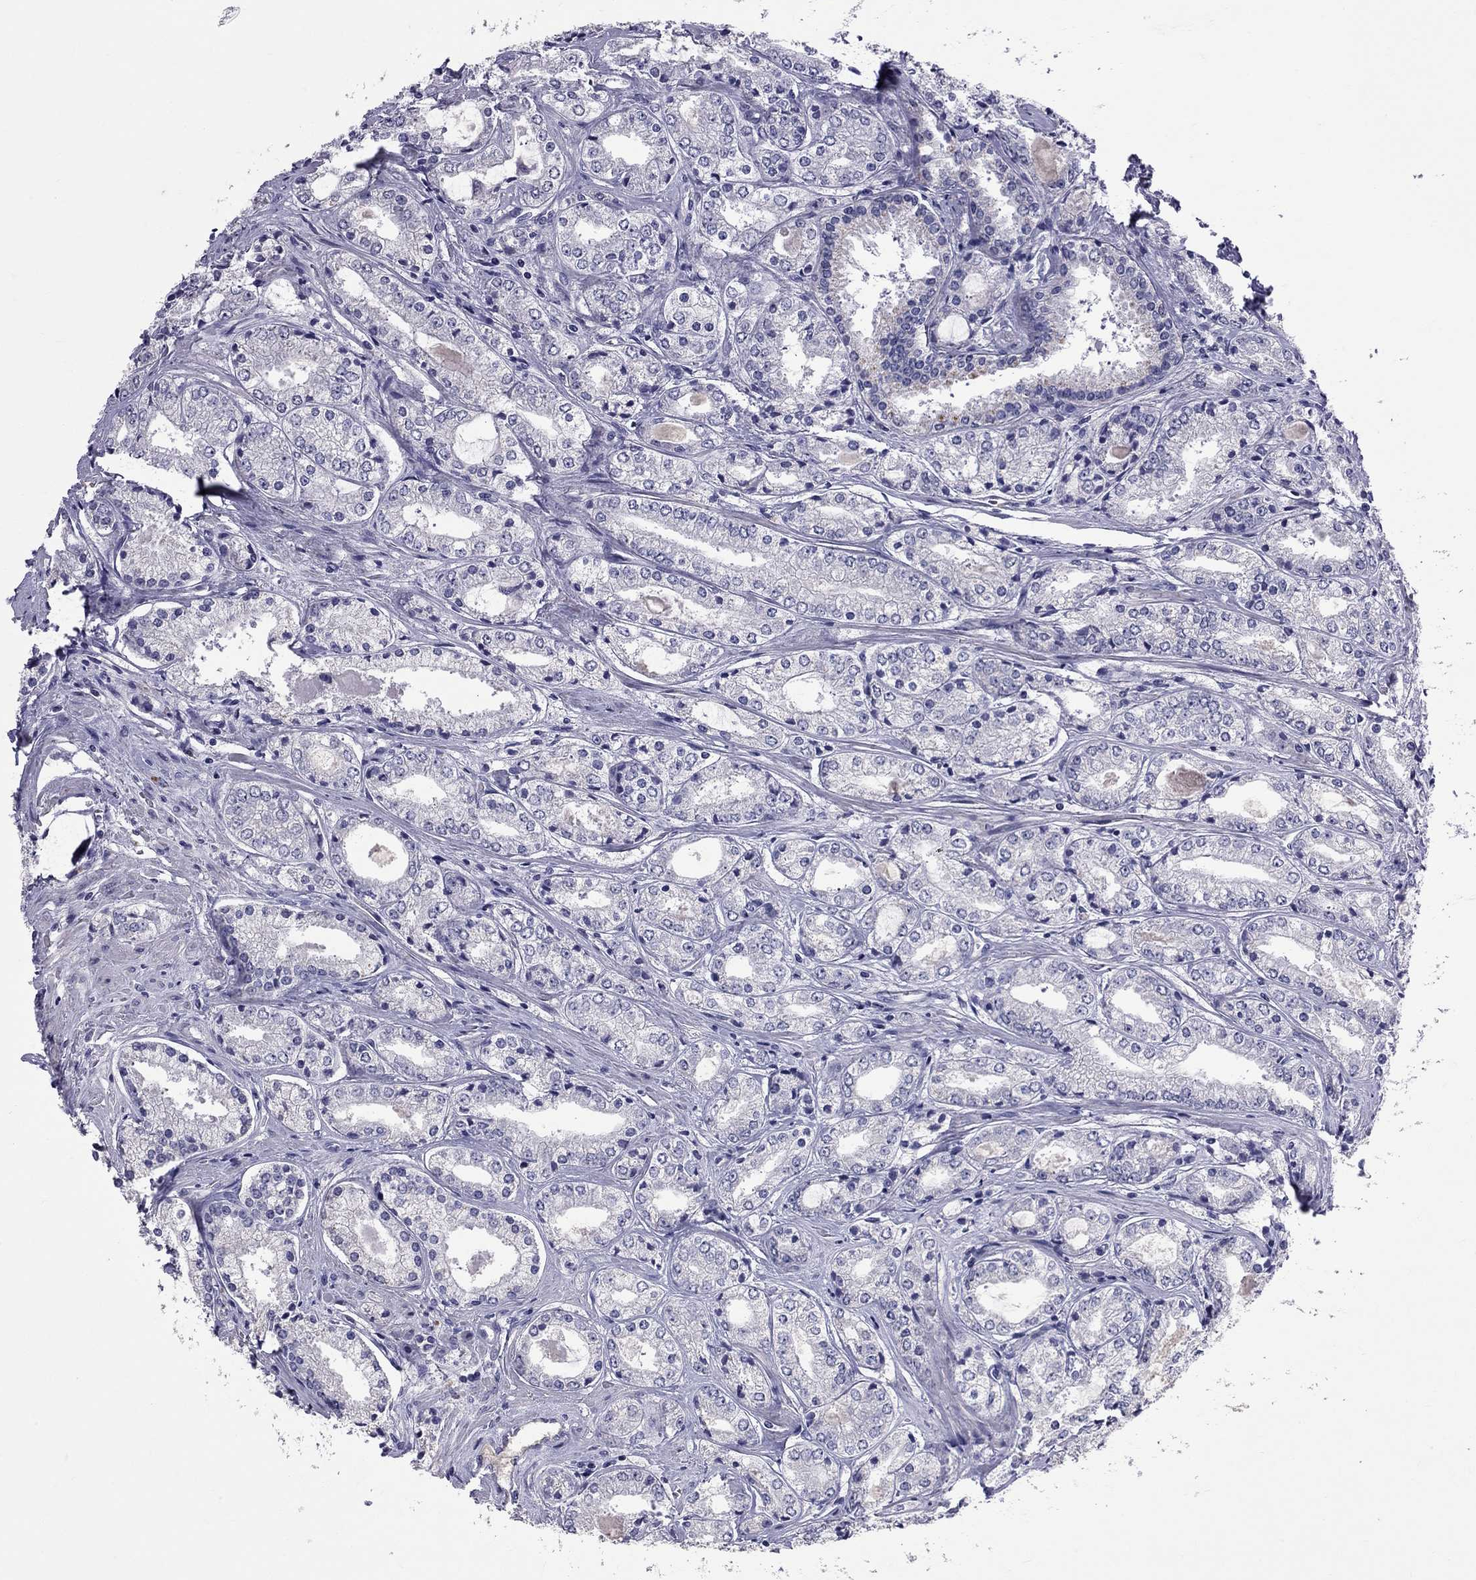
{"staining": {"intensity": "negative", "quantity": "none", "location": "none"}, "tissue": "prostate cancer", "cell_type": "Tumor cells", "image_type": "cancer", "snomed": [{"axis": "morphology", "description": "Adenocarcinoma, NOS"}, {"axis": "topography", "description": "Prostate"}], "caption": "Tumor cells are negative for brown protein staining in prostate adenocarcinoma.", "gene": "CFAP91", "patient": {"sex": "male", "age": 72}}